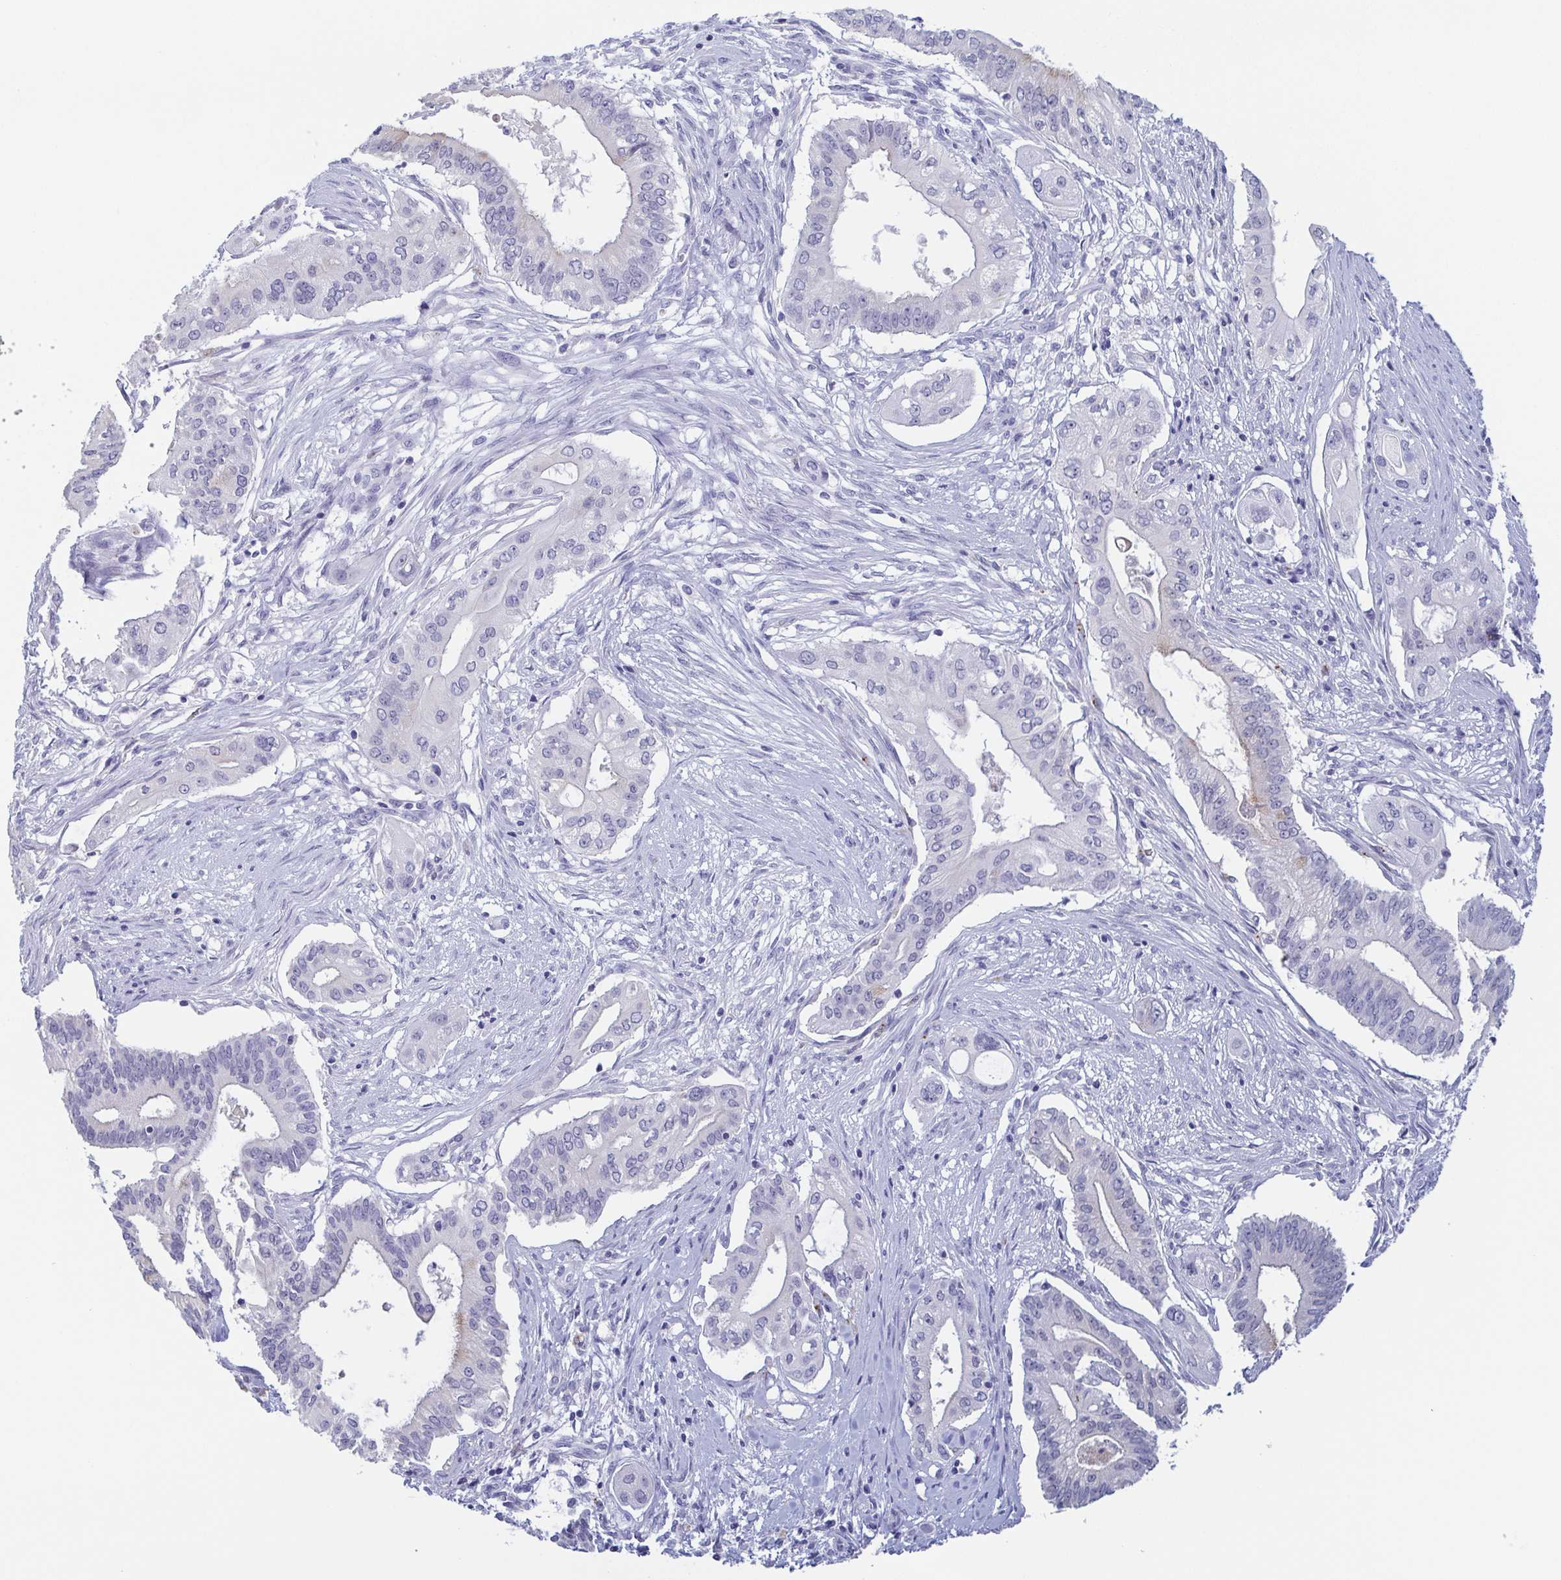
{"staining": {"intensity": "negative", "quantity": "none", "location": "none"}, "tissue": "pancreatic cancer", "cell_type": "Tumor cells", "image_type": "cancer", "snomed": [{"axis": "morphology", "description": "Adenocarcinoma, NOS"}, {"axis": "topography", "description": "Pancreas"}], "caption": "Immunohistochemical staining of pancreatic cancer (adenocarcinoma) reveals no significant expression in tumor cells.", "gene": "REG4", "patient": {"sex": "female", "age": 68}}